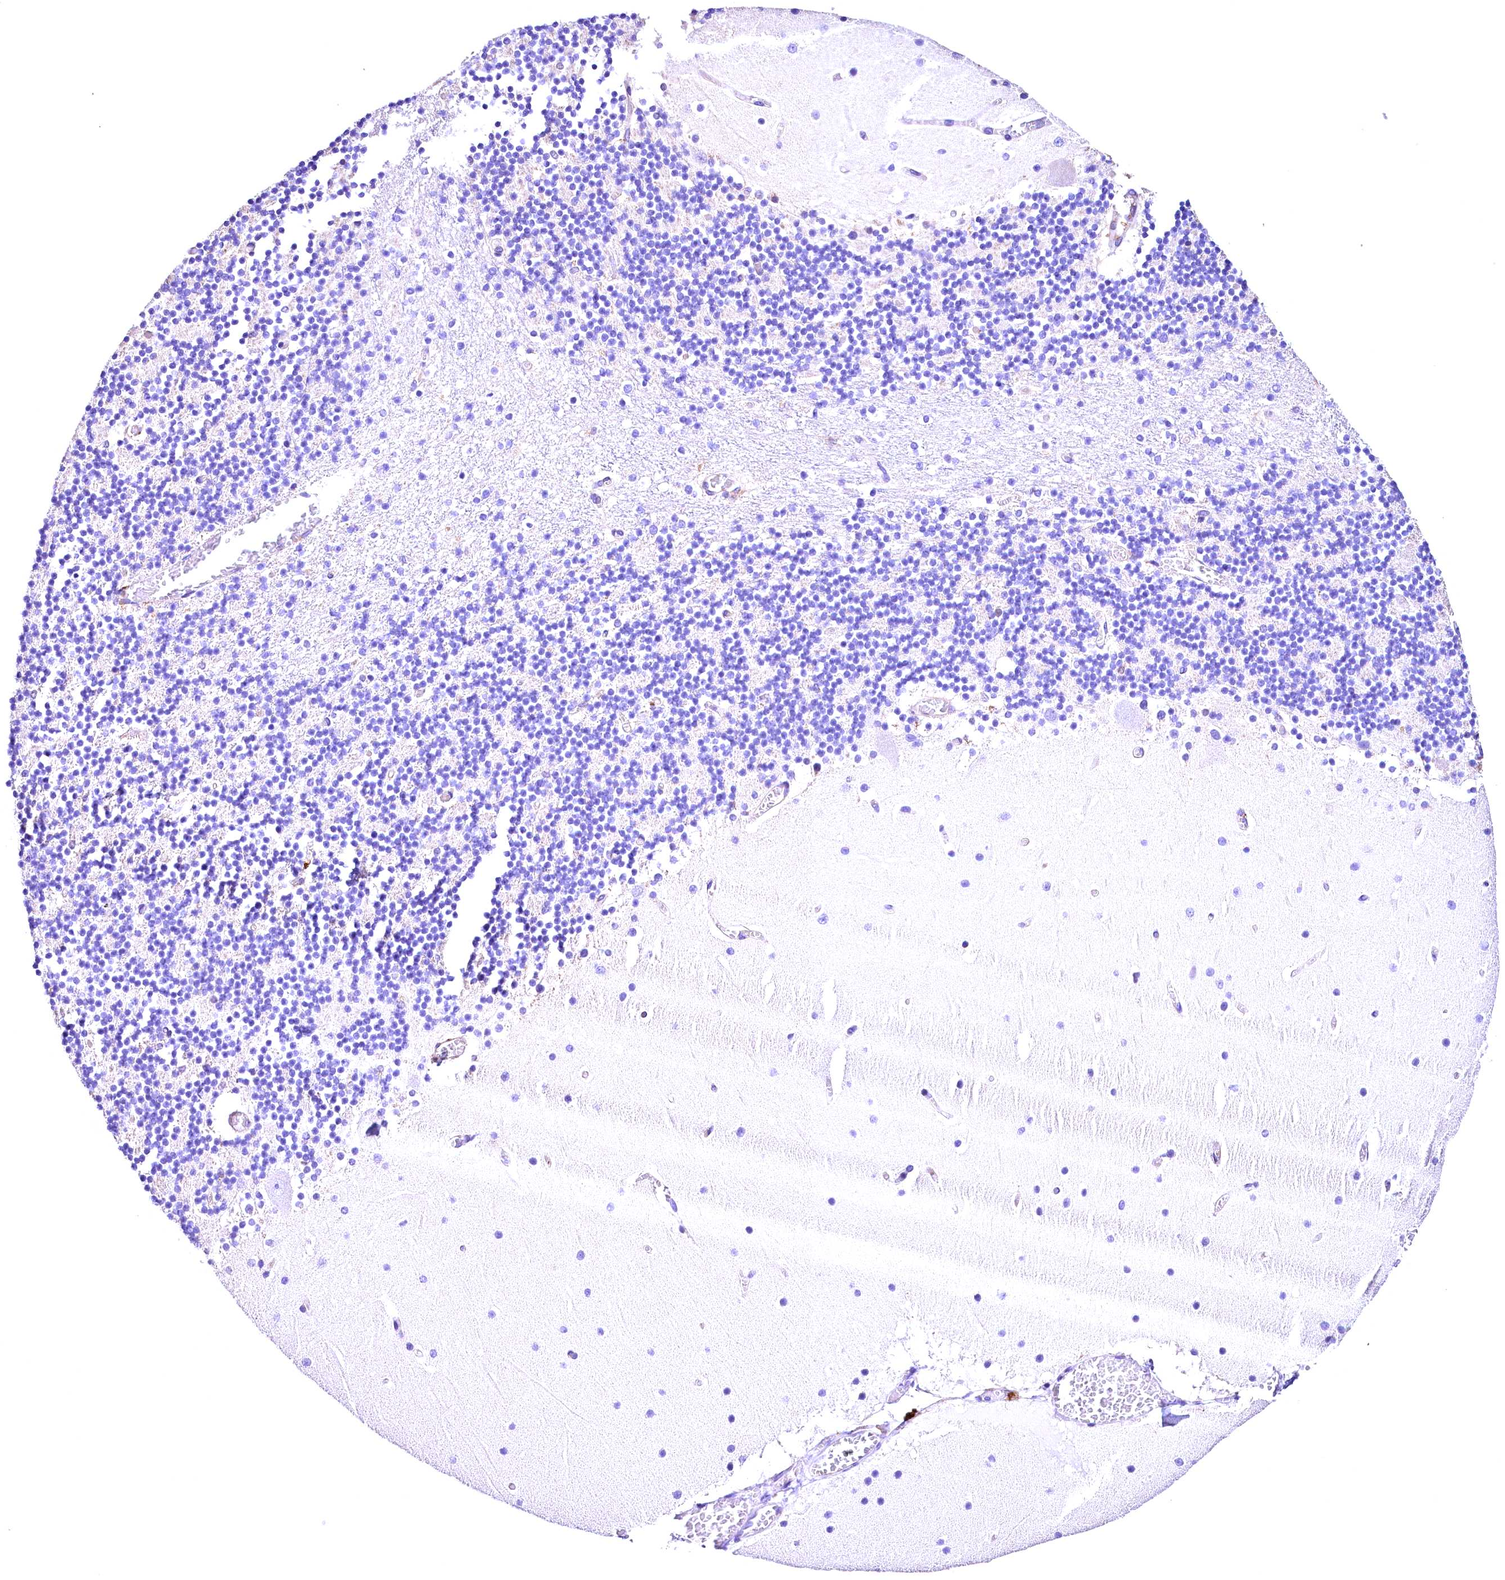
{"staining": {"intensity": "negative", "quantity": "none", "location": "none"}, "tissue": "cerebellum", "cell_type": "Cells in granular layer", "image_type": "normal", "snomed": [{"axis": "morphology", "description": "Normal tissue, NOS"}, {"axis": "topography", "description": "Cerebellum"}], "caption": "DAB (3,3'-diaminobenzidine) immunohistochemical staining of unremarkable cerebellum reveals no significant expression in cells in granular layer. (Stains: DAB (3,3'-diaminobenzidine) immunohistochemistry with hematoxylin counter stain, Microscopy: brightfield microscopy at high magnification).", "gene": "ACAA2", "patient": {"sex": "female", "age": 28}}